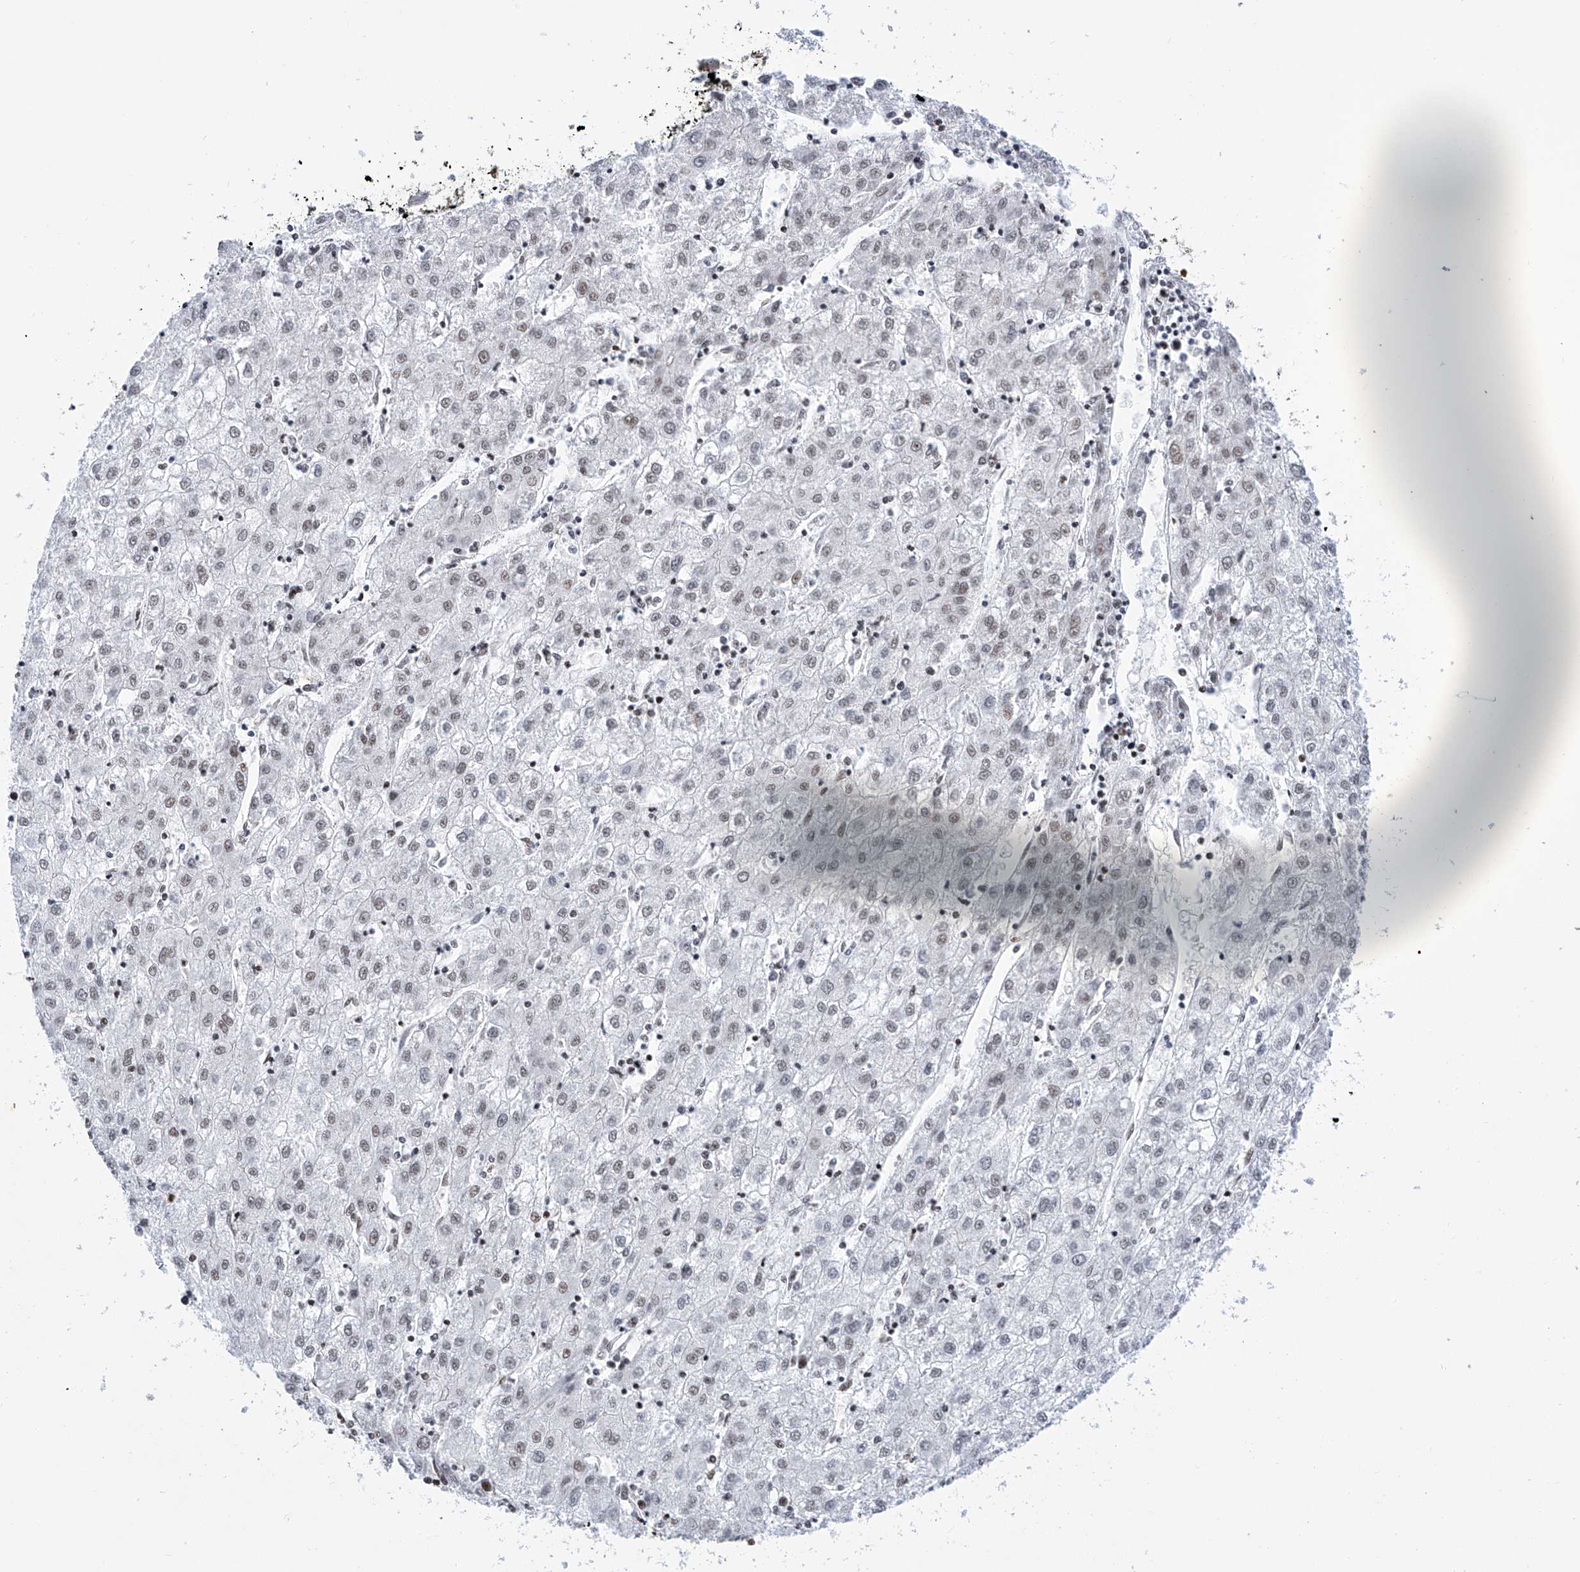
{"staining": {"intensity": "weak", "quantity": "<25%", "location": "nuclear"}, "tissue": "liver cancer", "cell_type": "Tumor cells", "image_type": "cancer", "snomed": [{"axis": "morphology", "description": "Carcinoma, Hepatocellular, NOS"}, {"axis": "topography", "description": "Liver"}], "caption": "Tumor cells show no significant protein staining in liver cancer (hepatocellular carcinoma).", "gene": "SRSF6", "patient": {"sex": "male", "age": 72}}